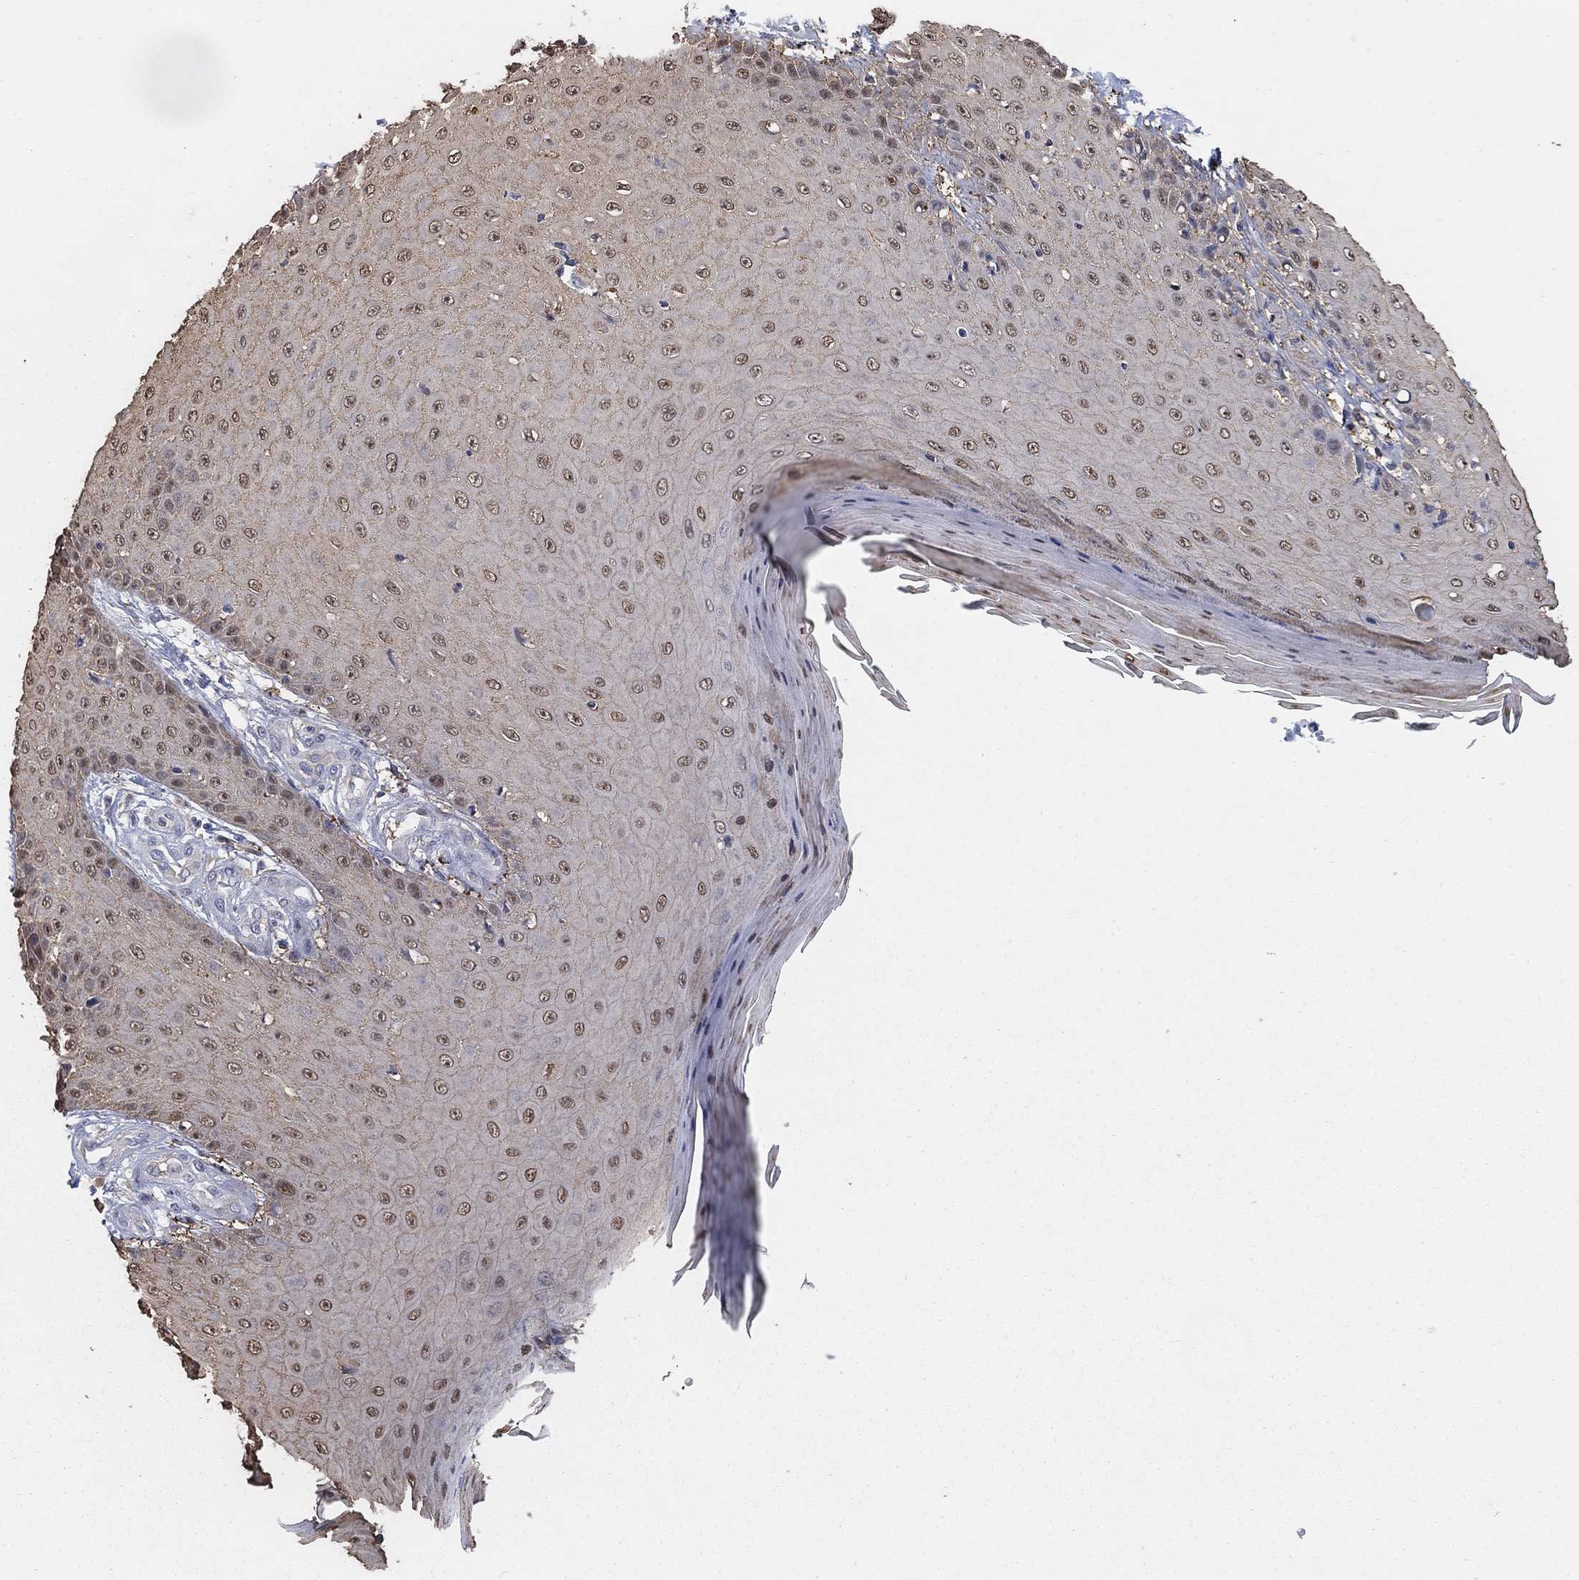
{"staining": {"intensity": "moderate", "quantity": ">75%", "location": "cytoplasmic/membranous,nuclear"}, "tissue": "skin cancer", "cell_type": "Tumor cells", "image_type": "cancer", "snomed": [{"axis": "morphology", "description": "Inflammation, NOS"}, {"axis": "morphology", "description": "Squamous cell carcinoma, NOS"}, {"axis": "topography", "description": "Skin"}], "caption": "Squamous cell carcinoma (skin) stained for a protein displays moderate cytoplasmic/membranous and nuclear positivity in tumor cells. (DAB (3,3'-diaminobenzidine) IHC with brightfield microscopy, high magnification).", "gene": "MYO3A", "patient": {"sex": "male", "age": 70}}